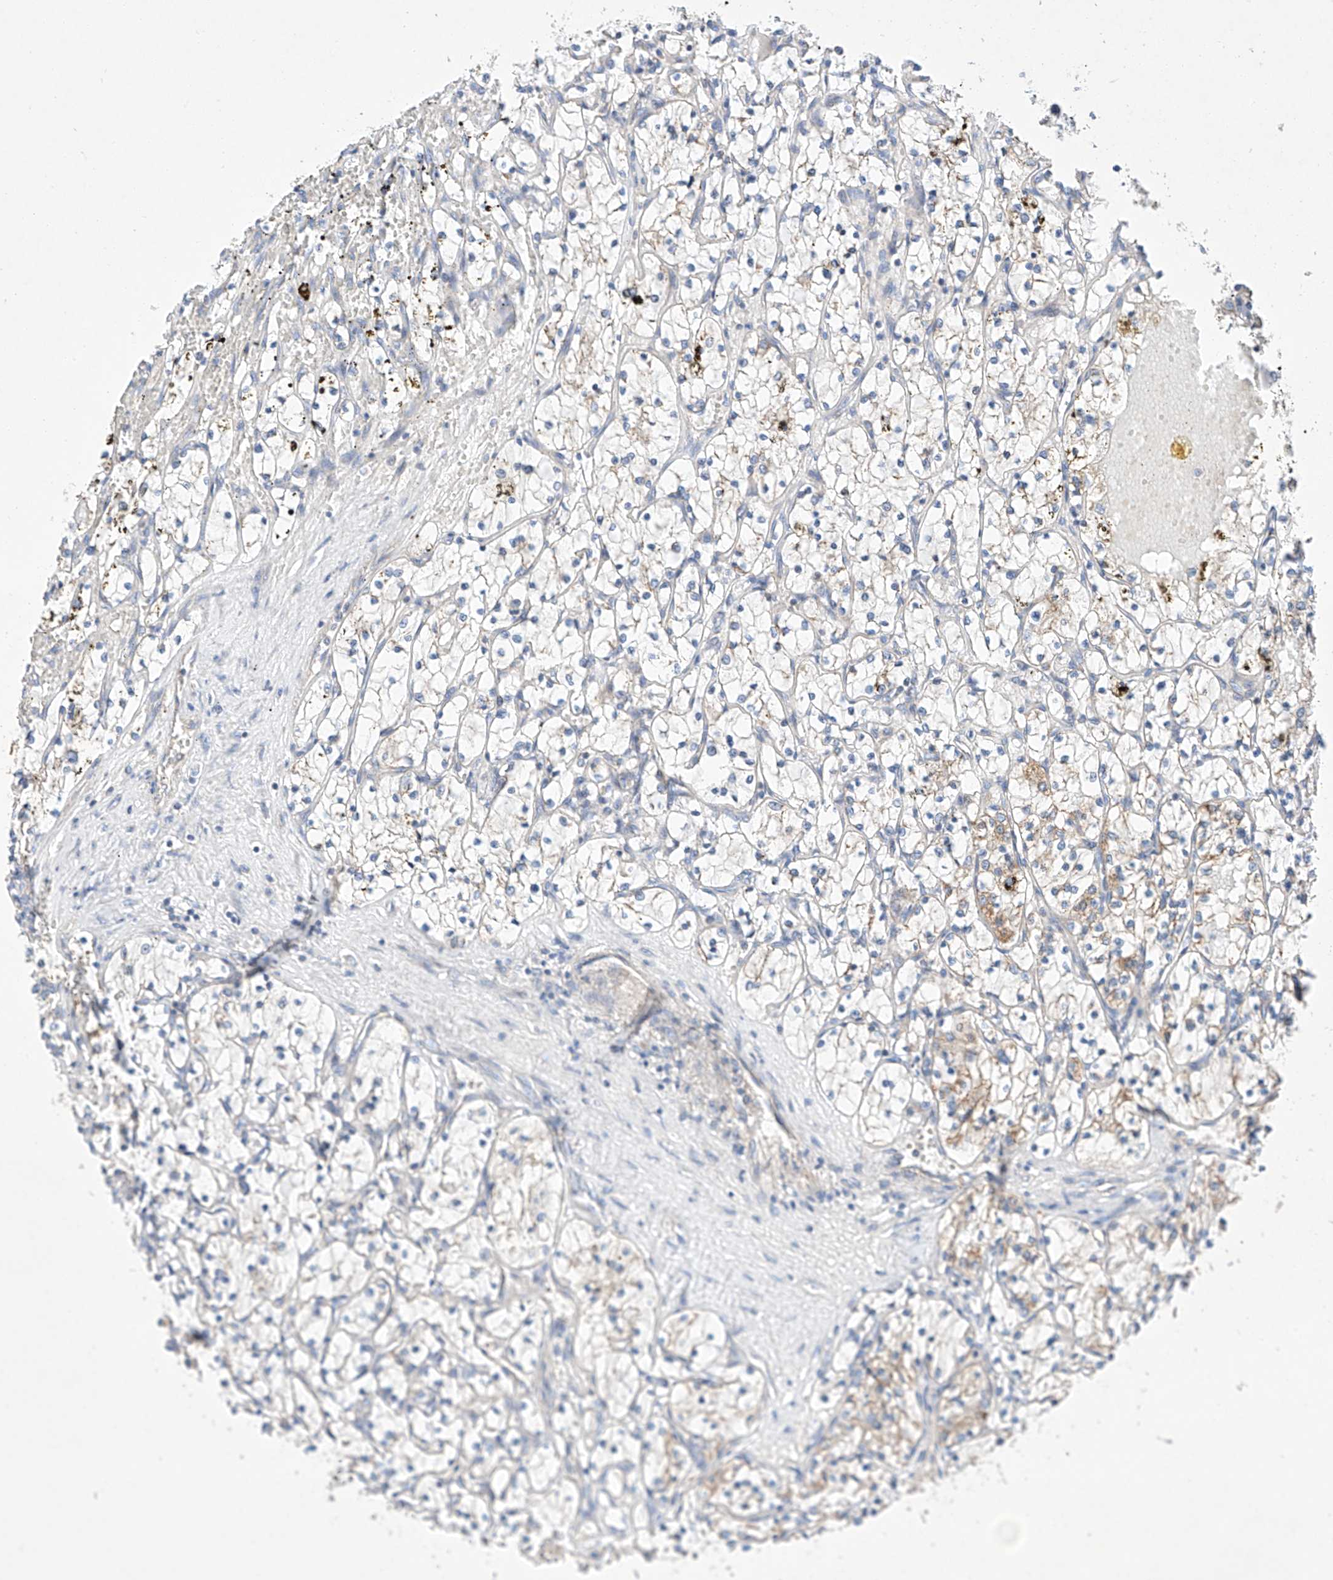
{"staining": {"intensity": "weak", "quantity": "<25%", "location": "cytoplasmic/membranous"}, "tissue": "renal cancer", "cell_type": "Tumor cells", "image_type": "cancer", "snomed": [{"axis": "morphology", "description": "Adenocarcinoma, NOS"}, {"axis": "topography", "description": "Kidney"}], "caption": "Tumor cells show no significant protein positivity in adenocarcinoma (renal).", "gene": "C6orf118", "patient": {"sex": "female", "age": 69}}